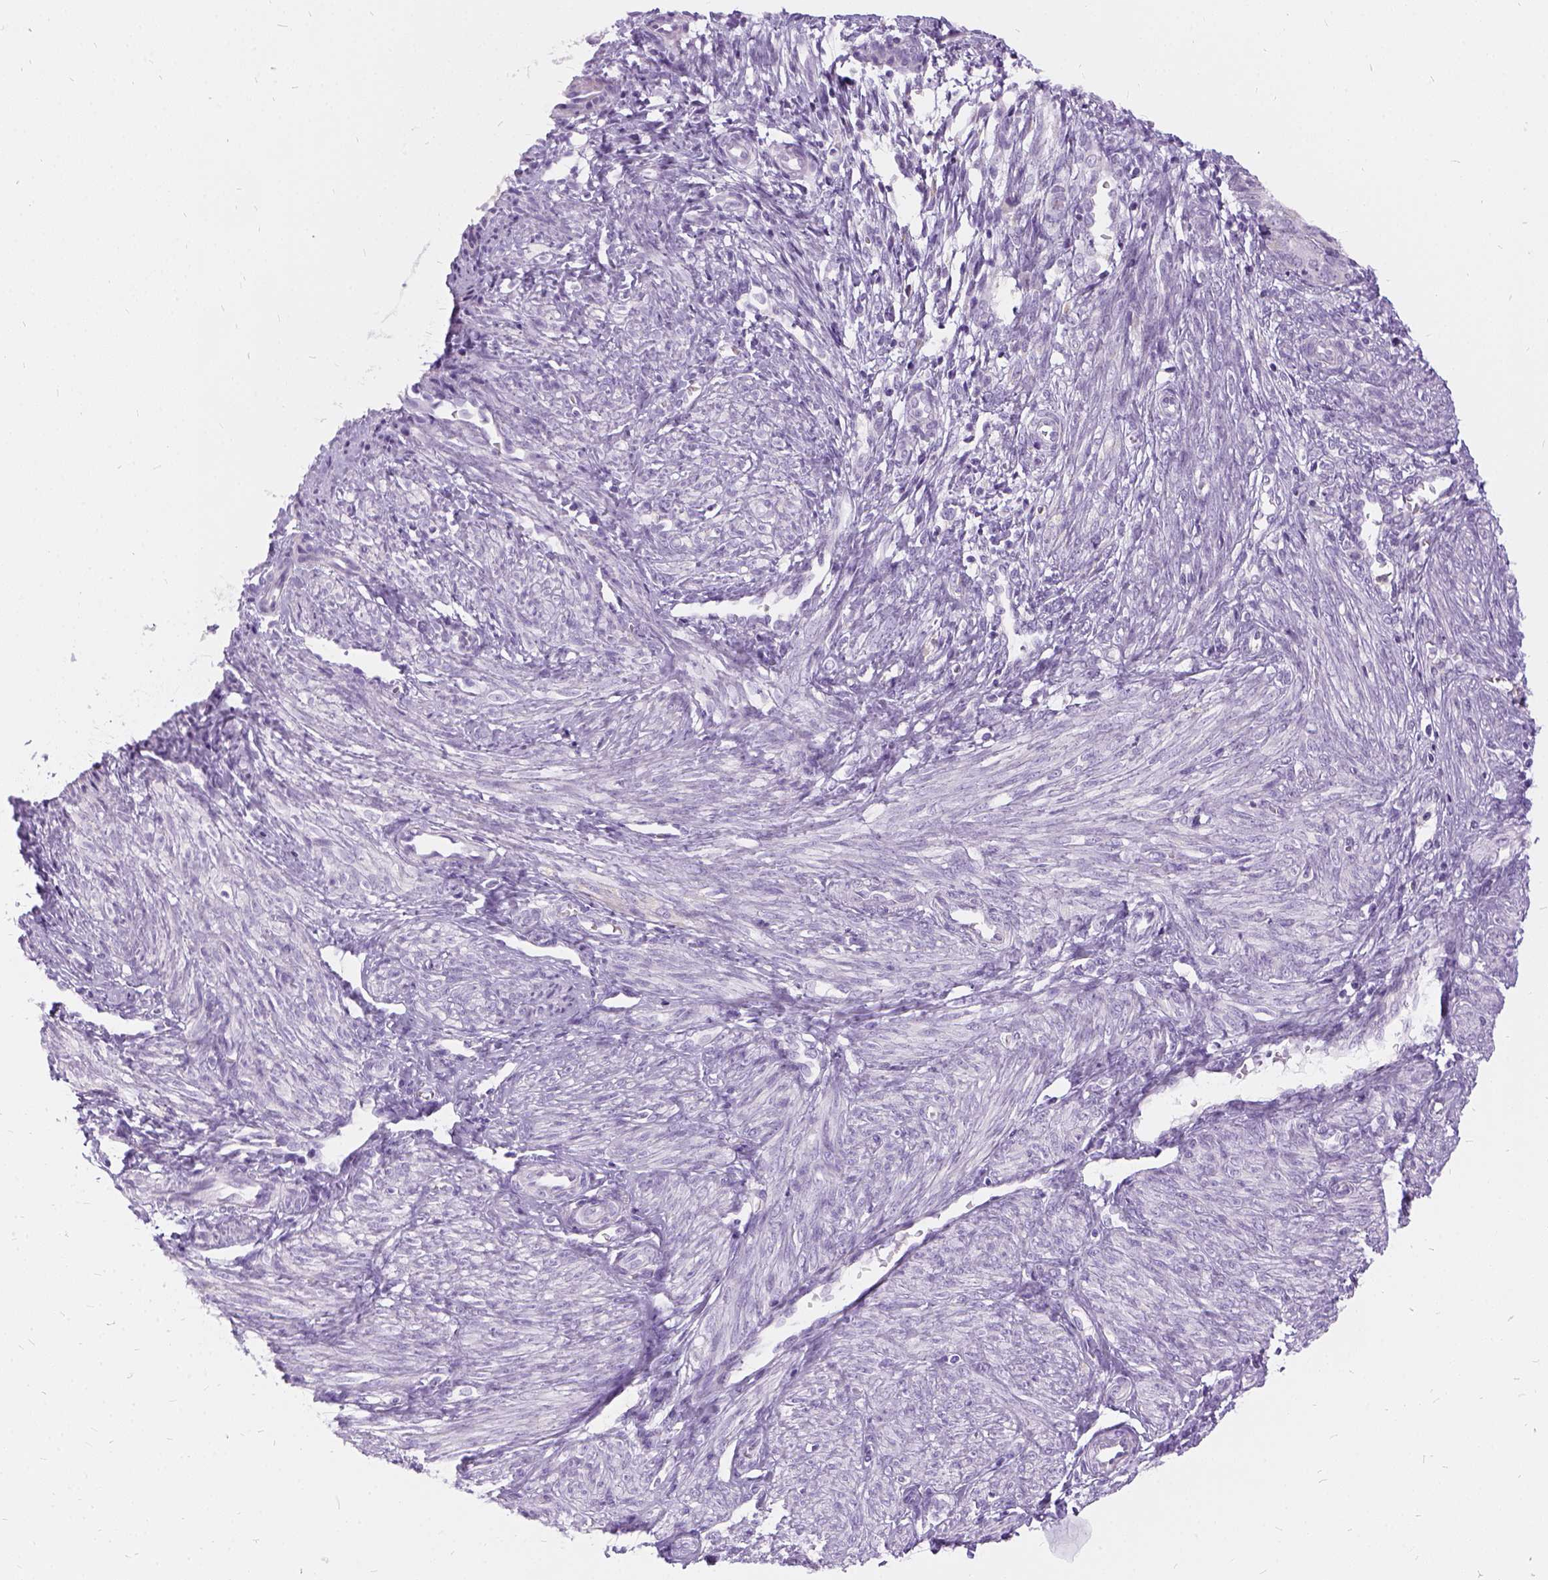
{"staining": {"intensity": "negative", "quantity": "none", "location": "none"}, "tissue": "endometrial cancer", "cell_type": "Tumor cells", "image_type": "cancer", "snomed": [{"axis": "morphology", "description": "Adenocarcinoma, NOS"}, {"axis": "topography", "description": "Endometrium"}], "caption": "Tumor cells are negative for protein expression in human adenocarcinoma (endometrial).", "gene": "FDX1", "patient": {"sex": "female", "age": 68}}